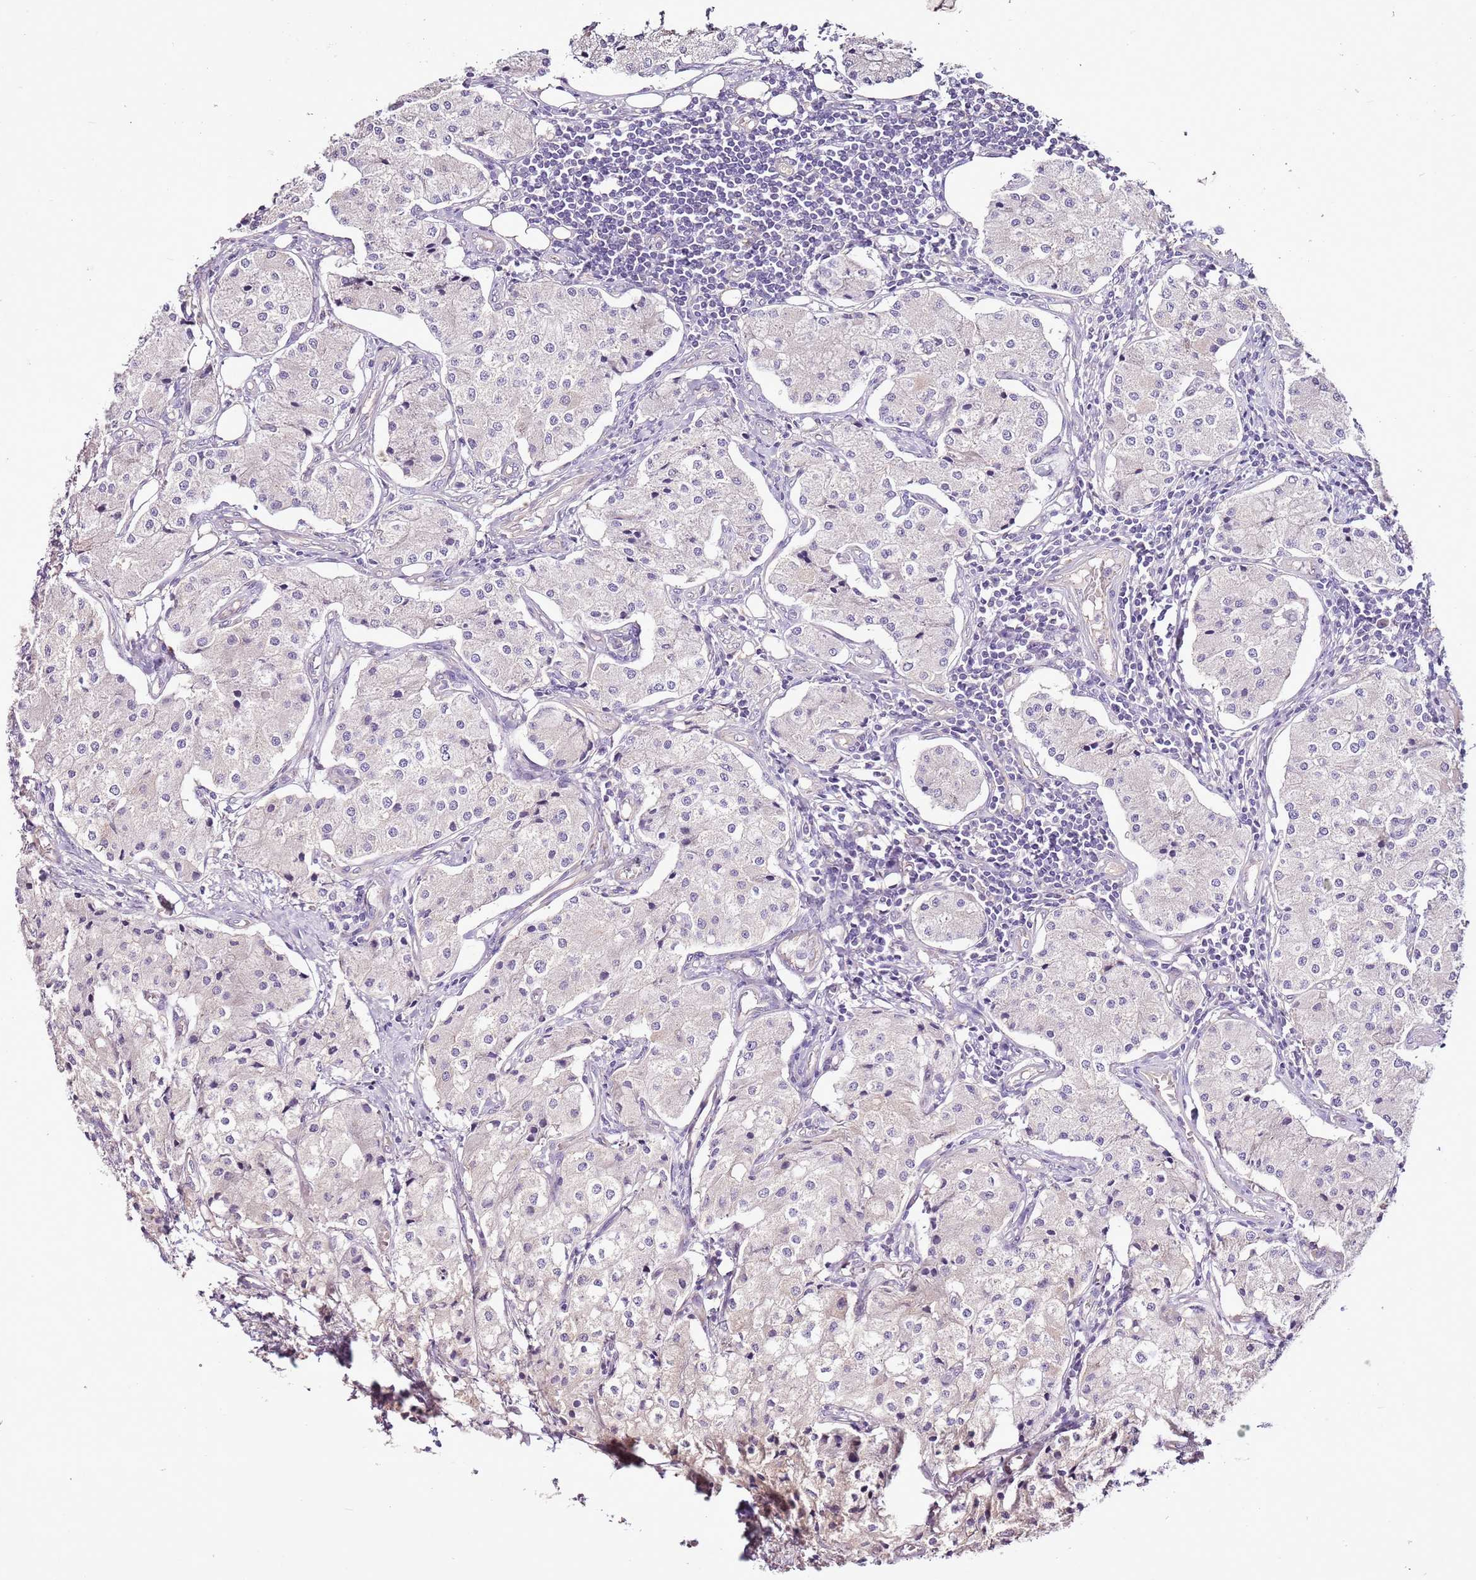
{"staining": {"intensity": "negative", "quantity": "none", "location": "none"}, "tissue": "carcinoid", "cell_type": "Tumor cells", "image_type": "cancer", "snomed": [{"axis": "morphology", "description": "Carcinoid, malignant, NOS"}, {"axis": "topography", "description": "Colon"}], "caption": "DAB immunohistochemical staining of carcinoid demonstrates no significant positivity in tumor cells.", "gene": "CMKLR1", "patient": {"sex": "female", "age": 52}}